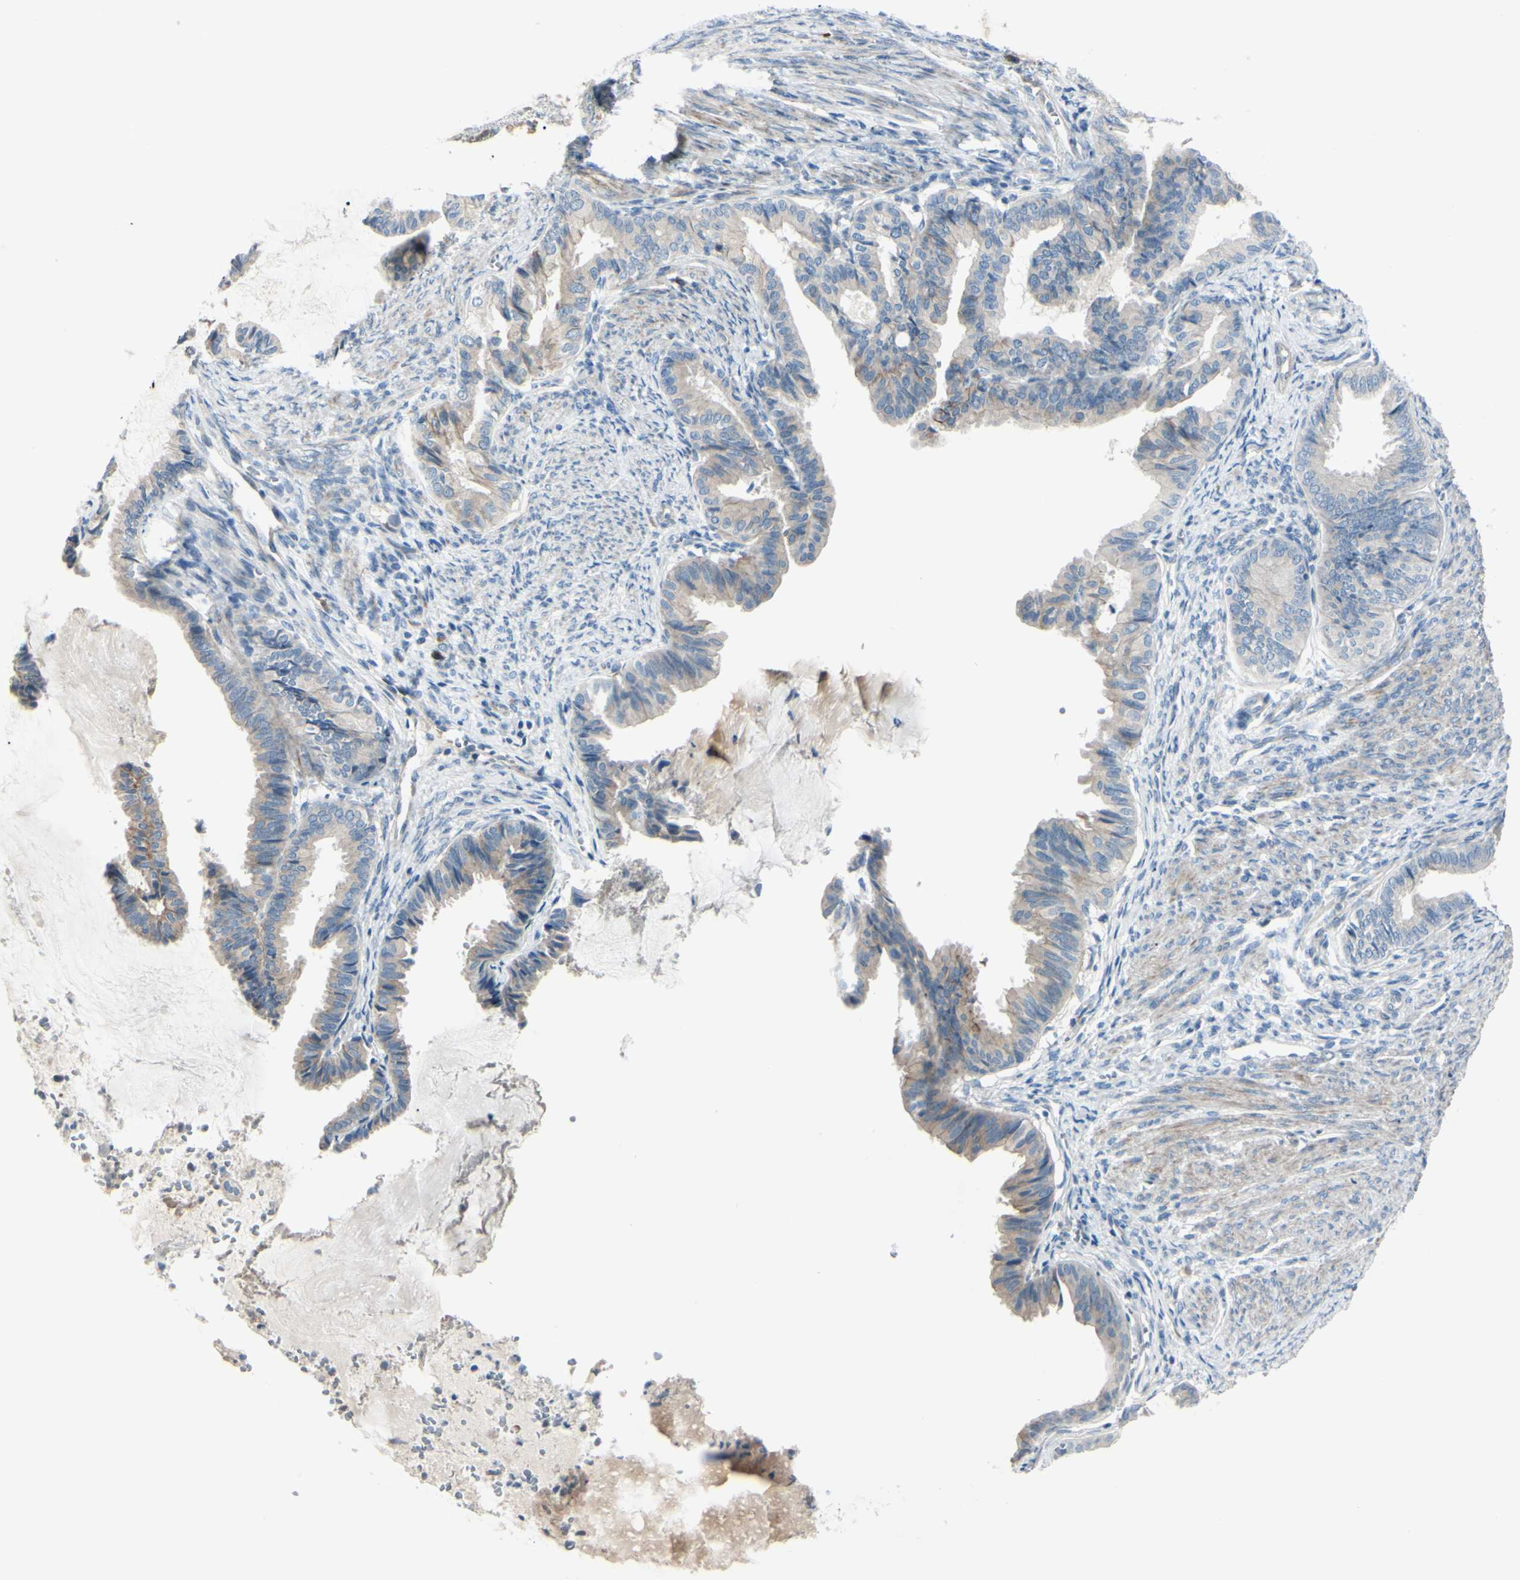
{"staining": {"intensity": "moderate", "quantity": "25%-75%", "location": "cytoplasmic/membranous"}, "tissue": "endometrial cancer", "cell_type": "Tumor cells", "image_type": "cancer", "snomed": [{"axis": "morphology", "description": "Adenocarcinoma, NOS"}, {"axis": "topography", "description": "Endometrium"}], "caption": "Immunohistochemistry (IHC) of endometrial cancer (adenocarcinoma) demonstrates medium levels of moderate cytoplasmic/membranous positivity in approximately 25%-75% of tumor cells.", "gene": "LRRK1", "patient": {"sex": "female", "age": 86}}